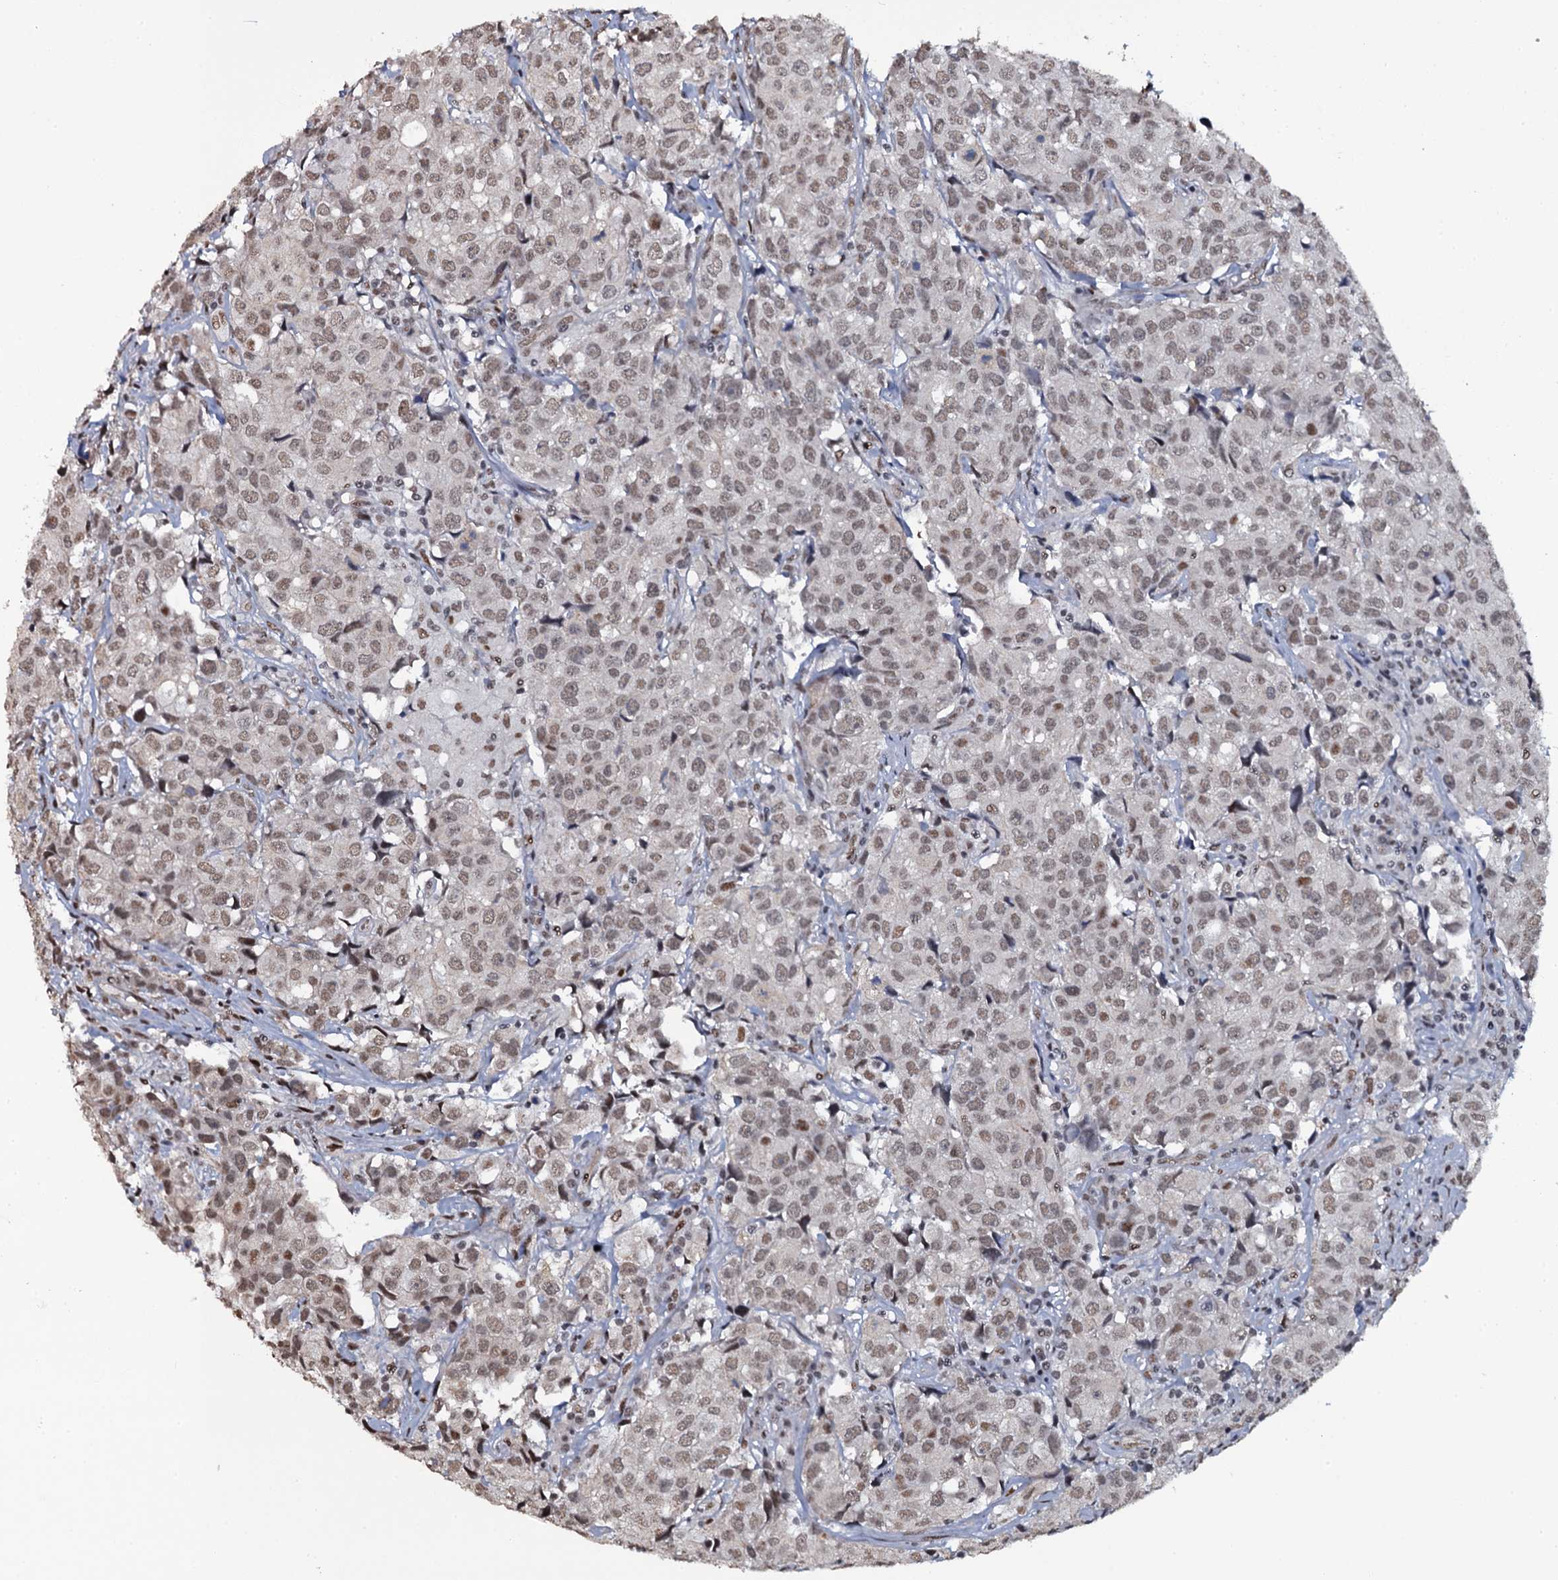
{"staining": {"intensity": "weak", "quantity": ">75%", "location": "nuclear"}, "tissue": "urothelial cancer", "cell_type": "Tumor cells", "image_type": "cancer", "snomed": [{"axis": "morphology", "description": "Urothelial carcinoma, High grade"}, {"axis": "topography", "description": "Urinary bladder"}], "caption": "Brown immunohistochemical staining in human urothelial cancer displays weak nuclear positivity in about >75% of tumor cells.", "gene": "SH2D4B", "patient": {"sex": "female", "age": 75}}